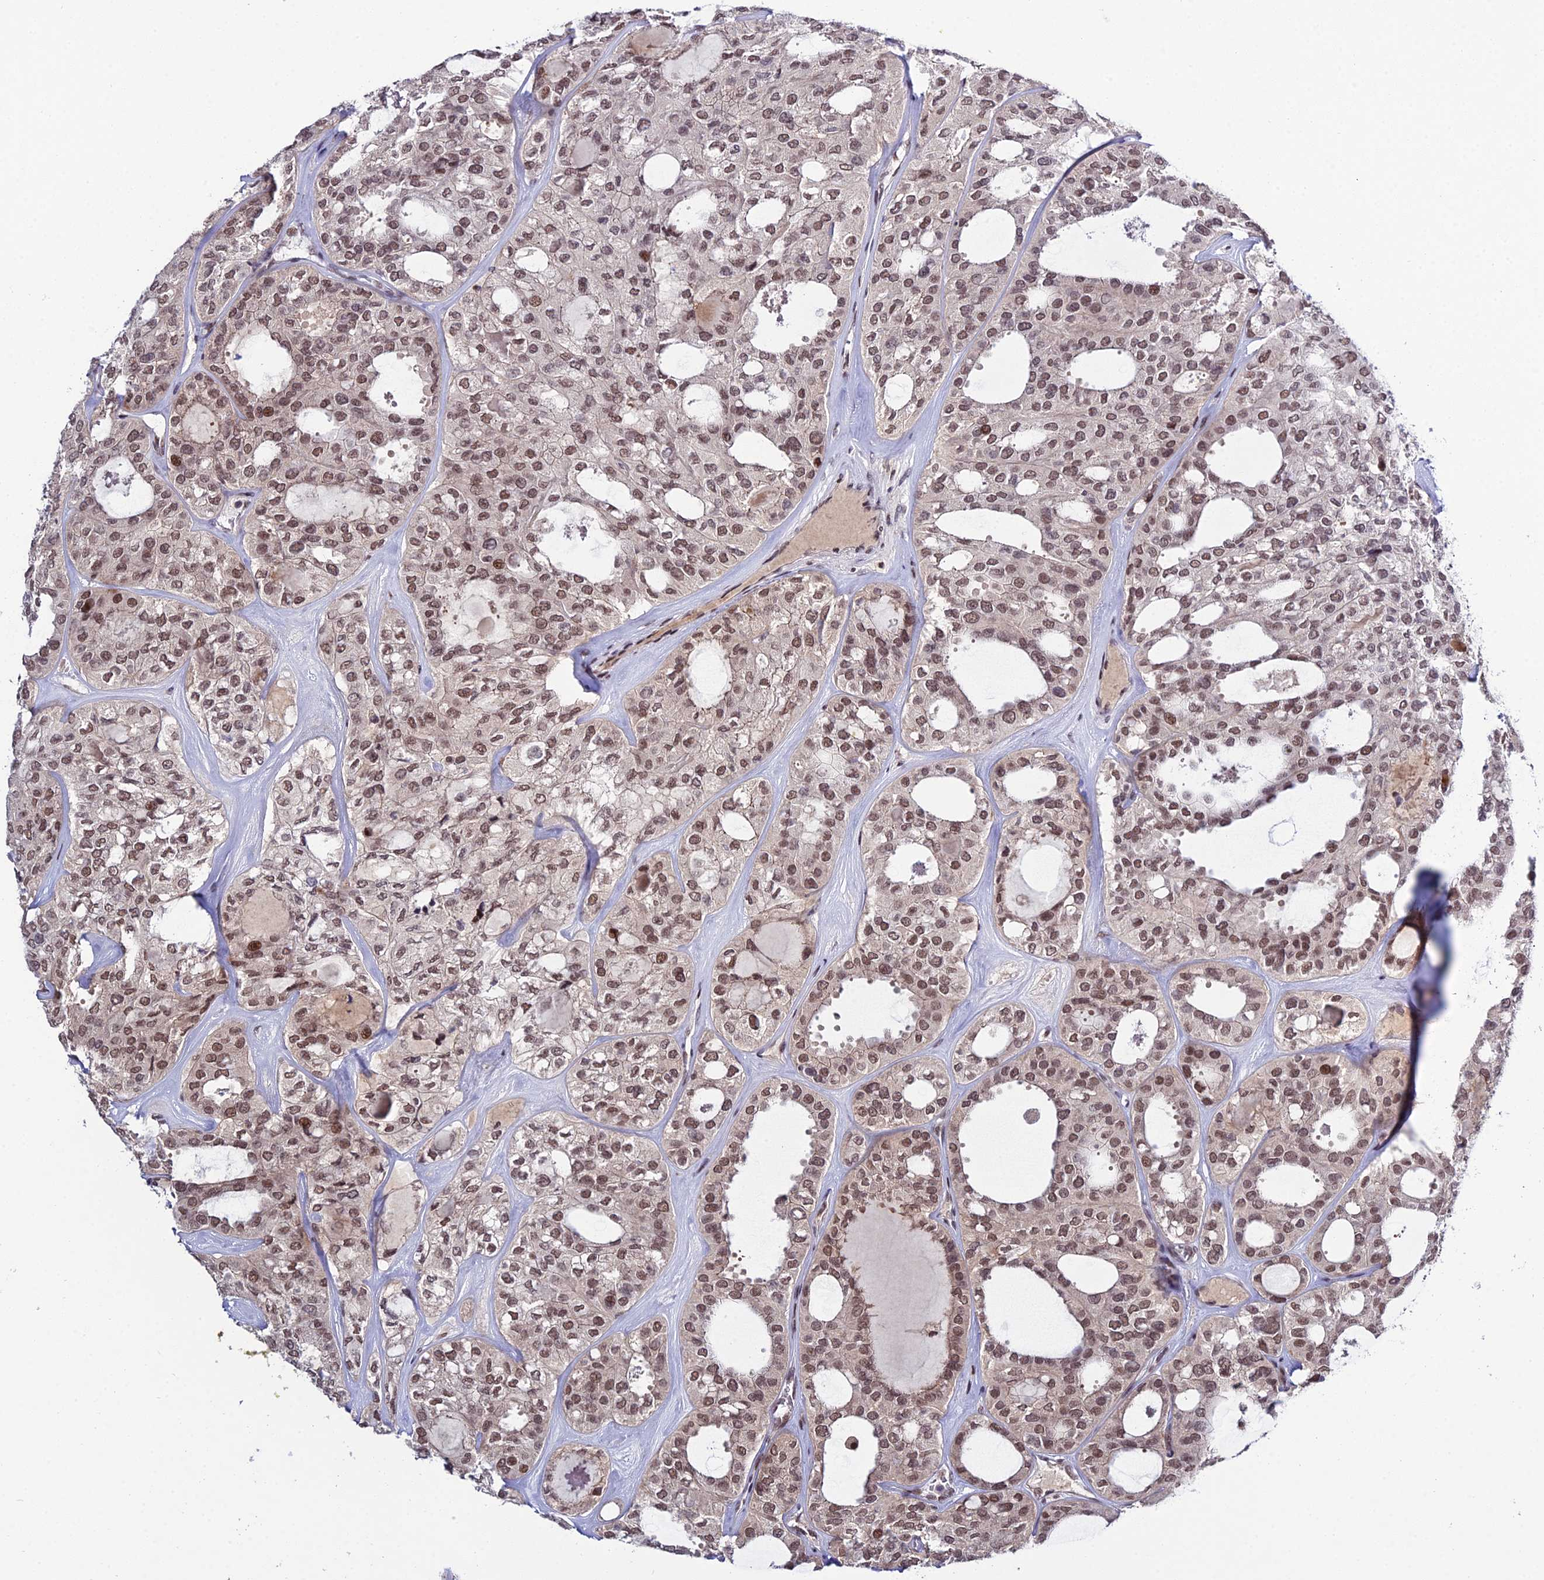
{"staining": {"intensity": "moderate", "quantity": ">75%", "location": "nuclear"}, "tissue": "thyroid cancer", "cell_type": "Tumor cells", "image_type": "cancer", "snomed": [{"axis": "morphology", "description": "Follicular adenoma carcinoma, NOS"}, {"axis": "topography", "description": "Thyroid gland"}], "caption": "Brown immunohistochemical staining in human thyroid follicular adenoma carcinoma reveals moderate nuclear staining in approximately >75% of tumor cells.", "gene": "SYT15", "patient": {"sex": "male", "age": 75}}